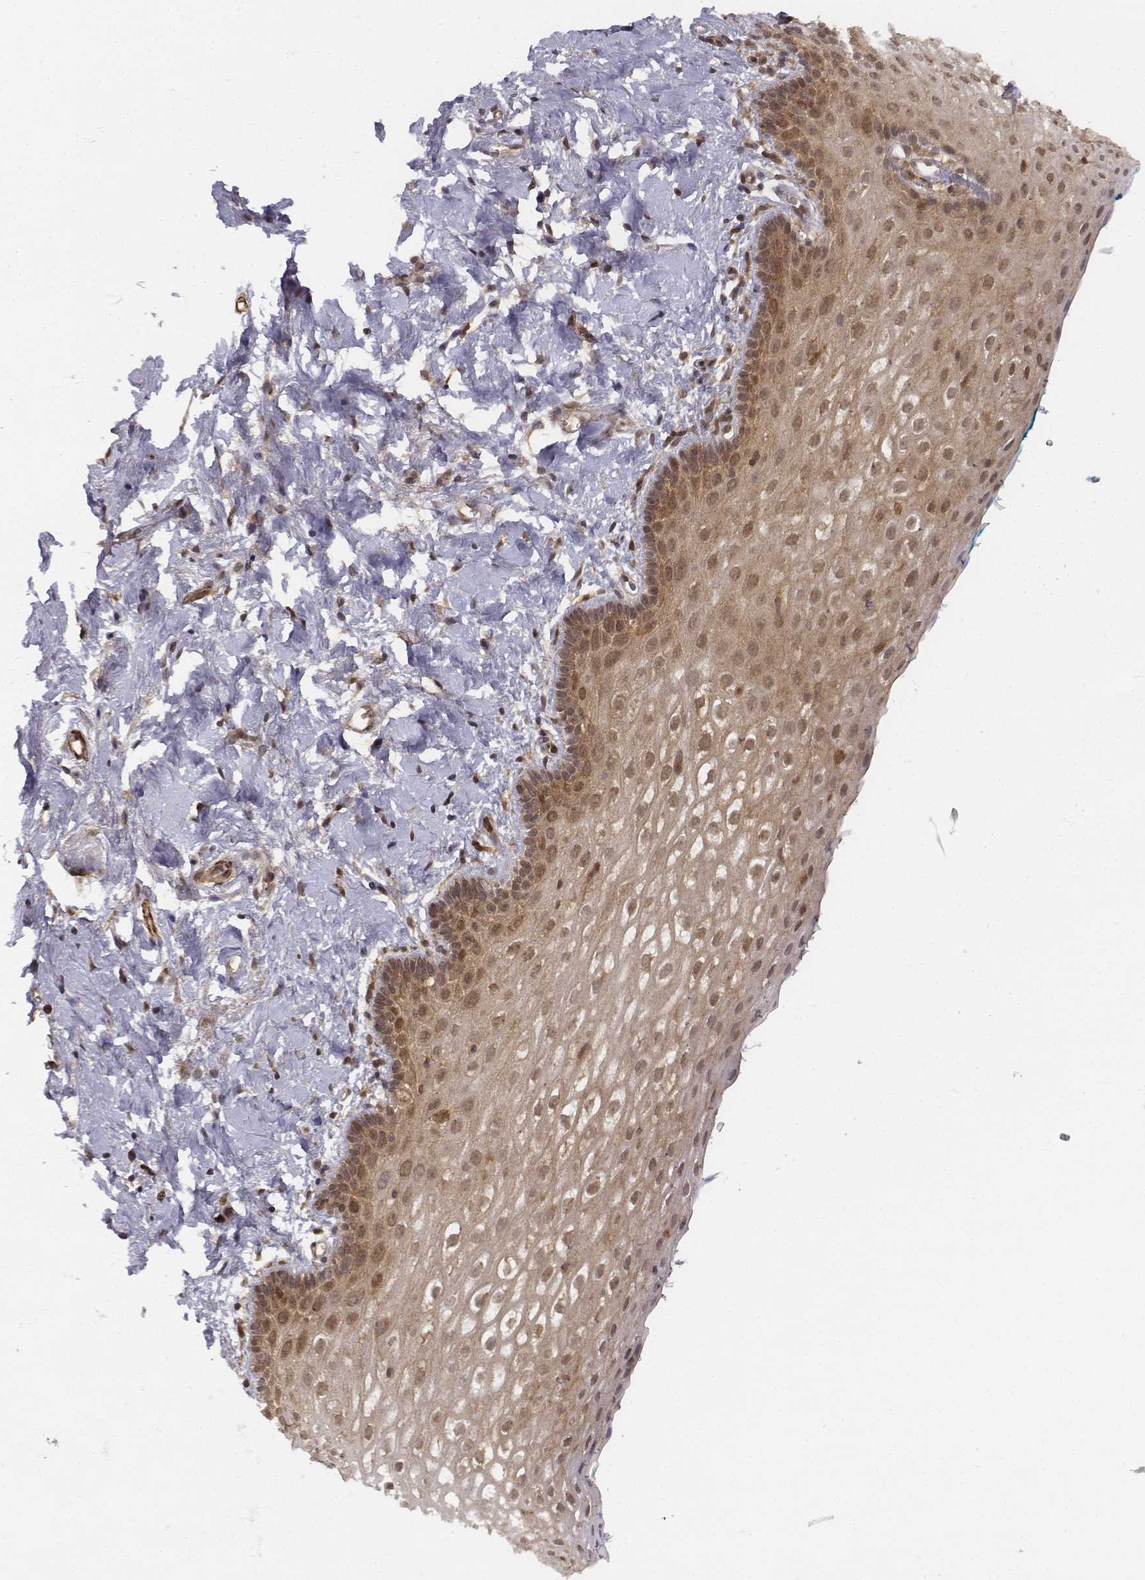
{"staining": {"intensity": "moderate", "quantity": "25%-75%", "location": "cytoplasmic/membranous,nuclear"}, "tissue": "vagina", "cell_type": "Squamous epithelial cells", "image_type": "normal", "snomed": [{"axis": "morphology", "description": "Normal tissue, NOS"}, {"axis": "morphology", "description": "Adenocarcinoma, NOS"}, {"axis": "topography", "description": "Rectum"}, {"axis": "topography", "description": "Vagina"}, {"axis": "topography", "description": "Peripheral nerve tissue"}], "caption": "Immunohistochemical staining of benign vagina reveals moderate cytoplasmic/membranous,nuclear protein expression in about 25%-75% of squamous epithelial cells. The protein is stained brown, and the nuclei are stained in blue (DAB (3,3'-diaminobenzidine) IHC with brightfield microscopy, high magnification).", "gene": "ZFYVE19", "patient": {"sex": "female", "age": 71}}